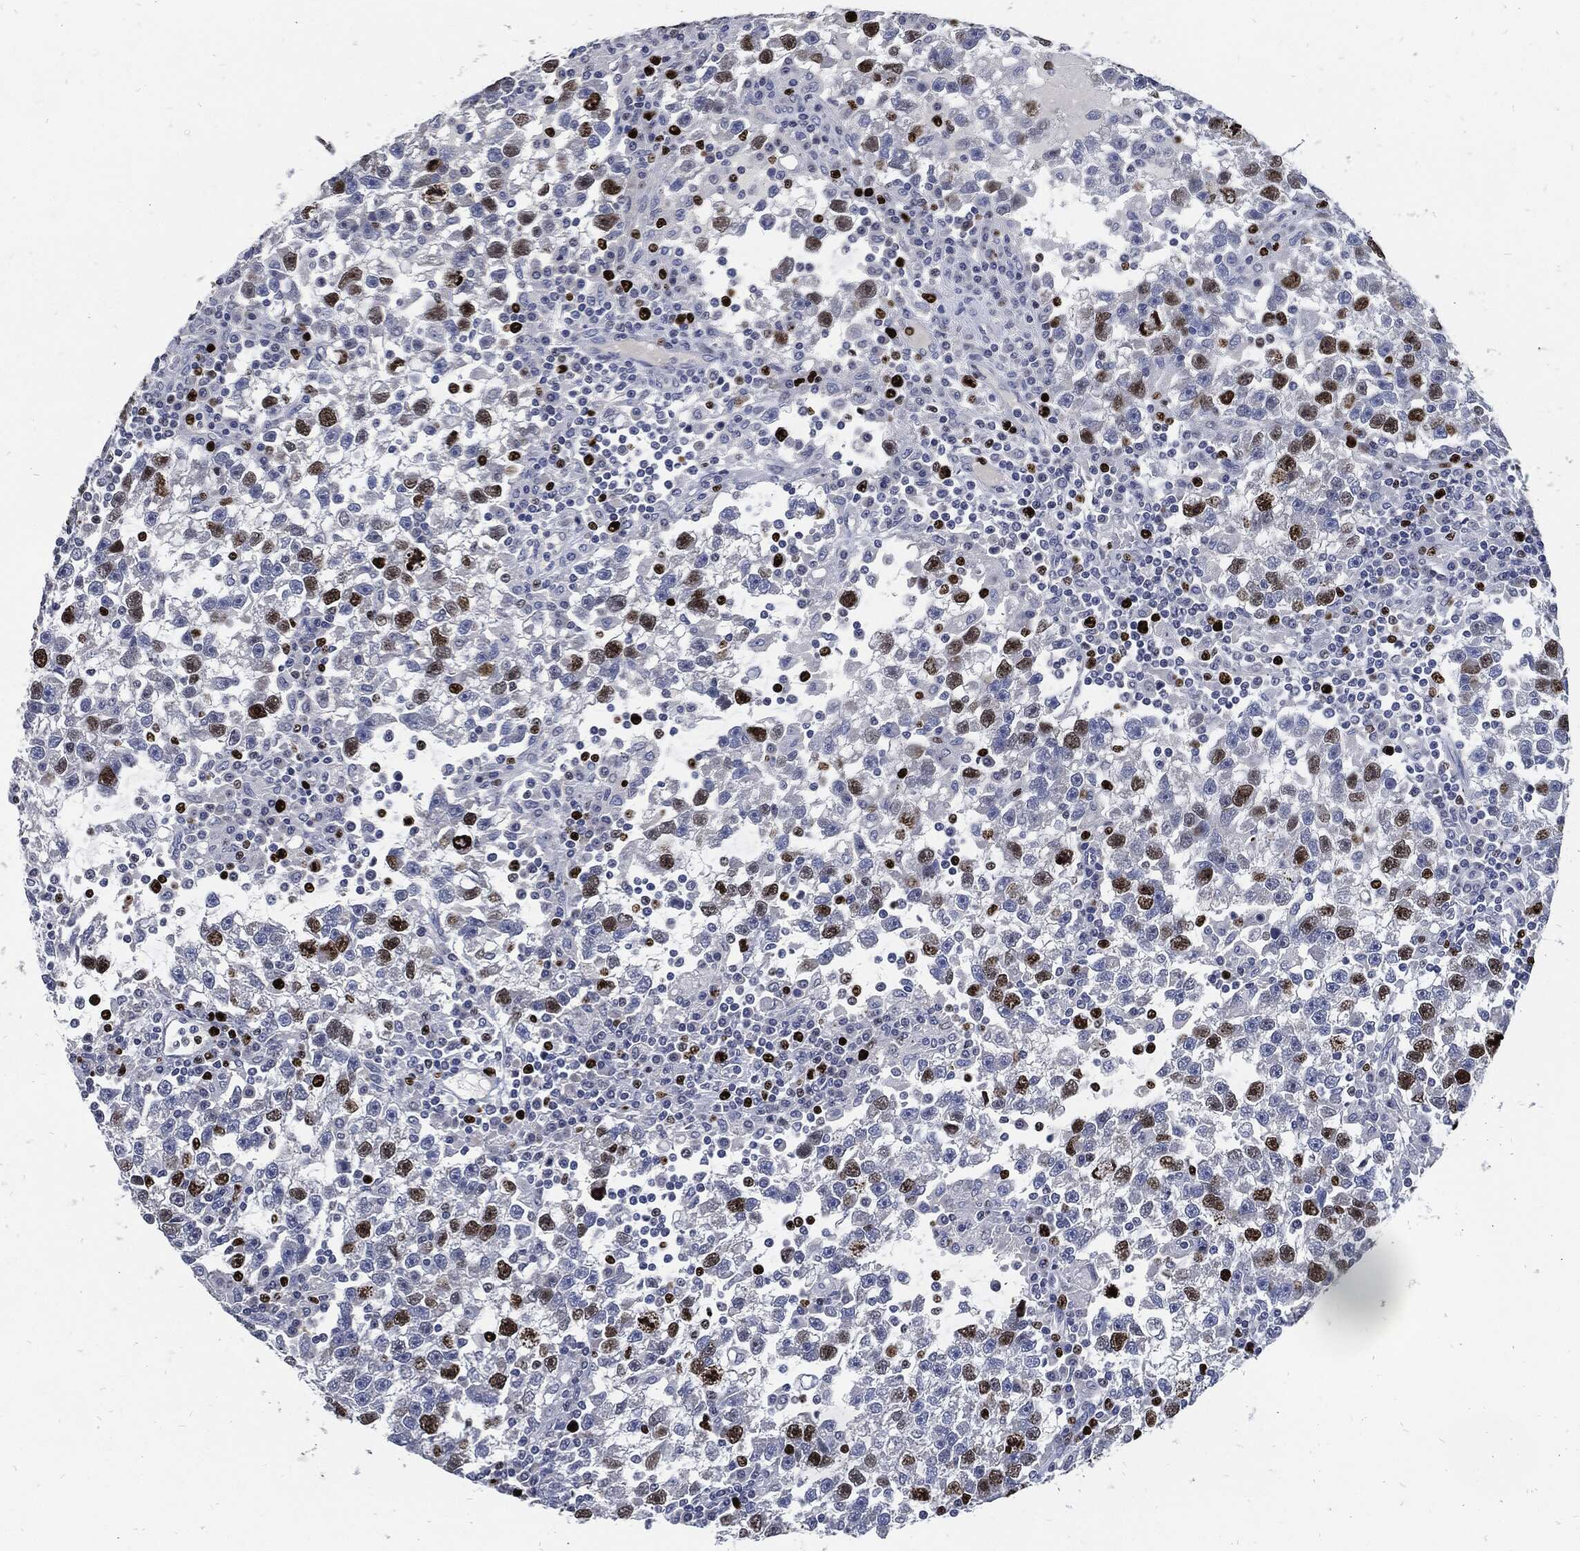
{"staining": {"intensity": "strong", "quantity": "<25%", "location": "nuclear"}, "tissue": "testis cancer", "cell_type": "Tumor cells", "image_type": "cancer", "snomed": [{"axis": "morphology", "description": "Seminoma, NOS"}, {"axis": "topography", "description": "Testis"}], "caption": "Testis seminoma was stained to show a protein in brown. There is medium levels of strong nuclear staining in about <25% of tumor cells.", "gene": "MKI67", "patient": {"sex": "male", "age": 47}}